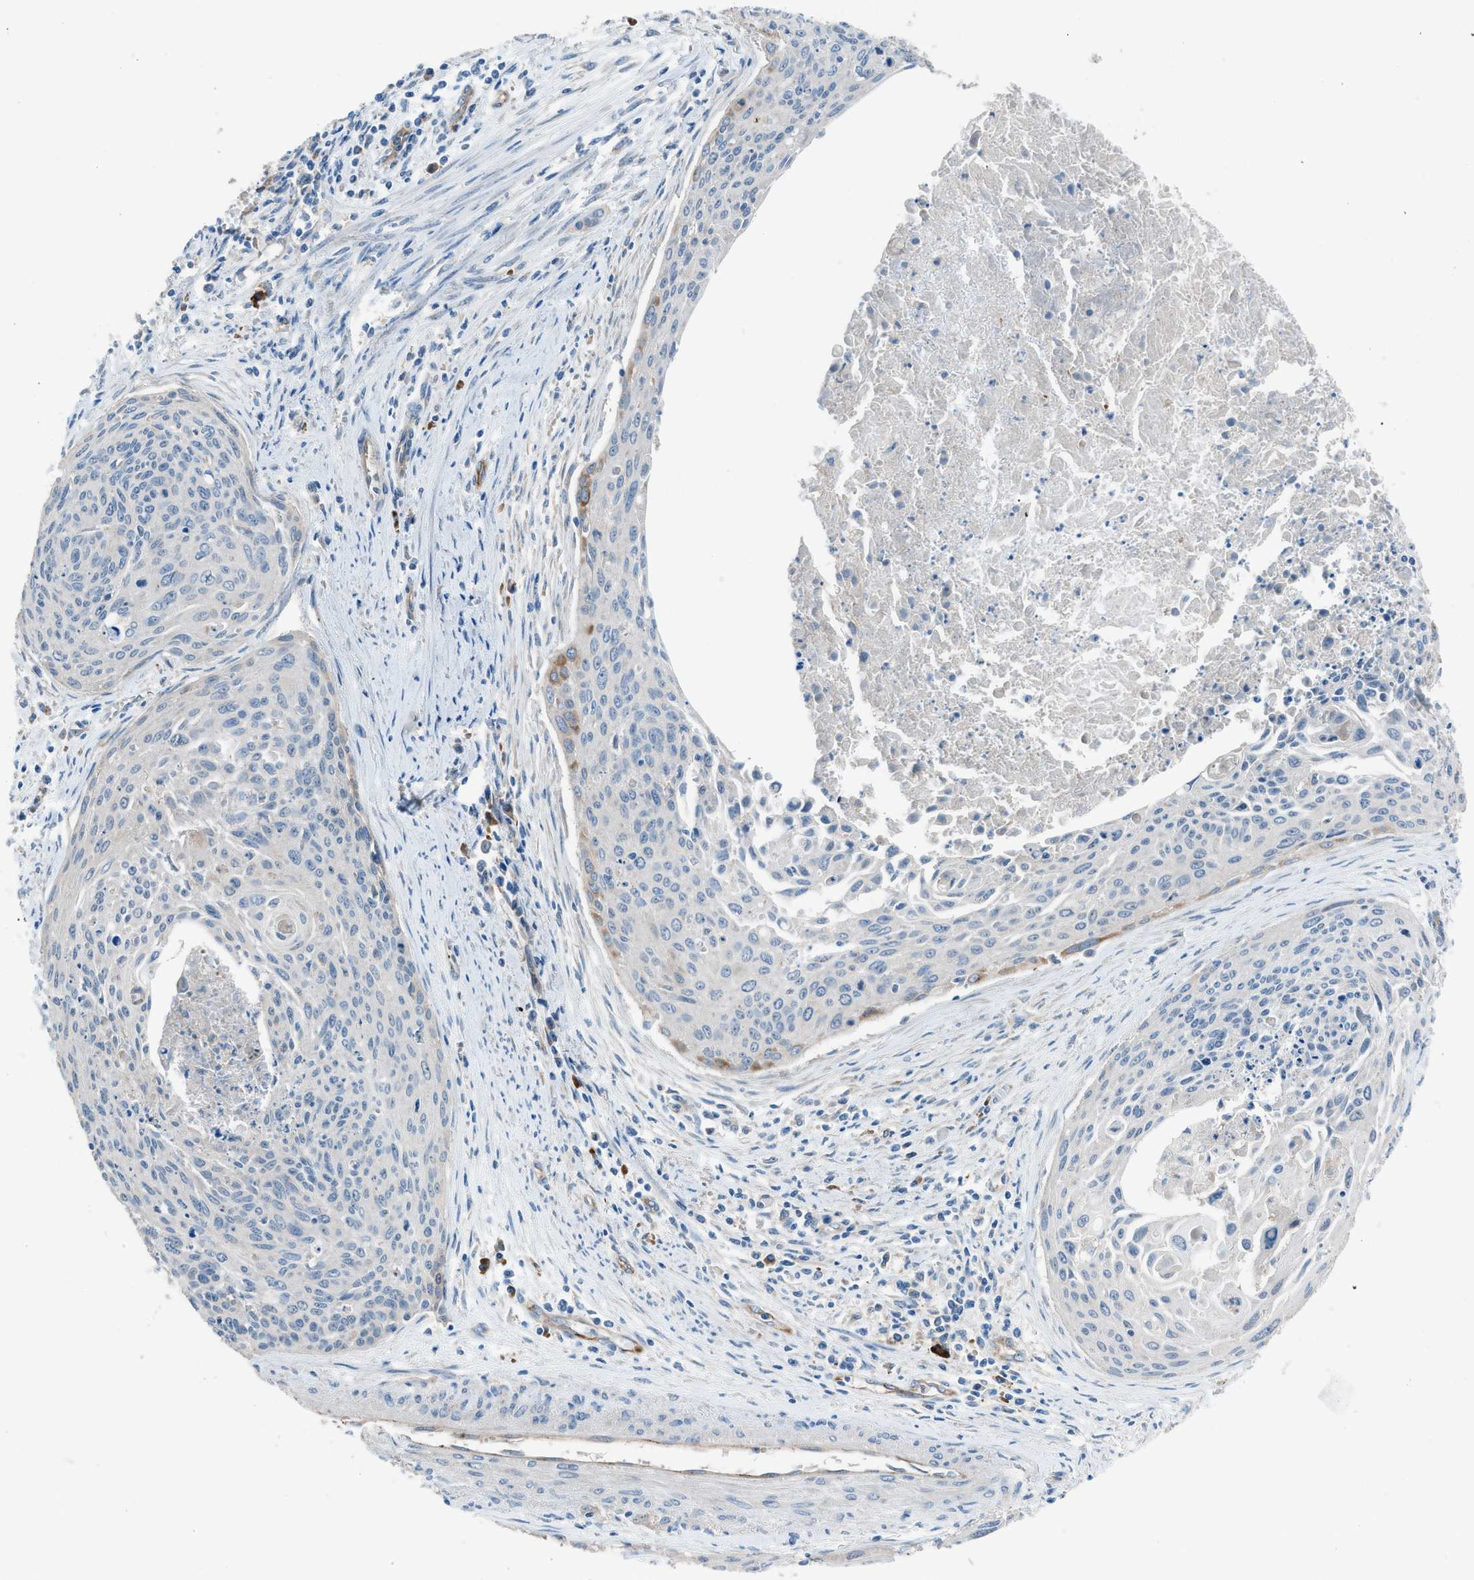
{"staining": {"intensity": "moderate", "quantity": "<25%", "location": "cytoplasmic/membranous"}, "tissue": "cervical cancer", "cell_type": "Tumor cells", "image_type": "cancer", "snomed": [{"axis": "morphology", "description": "Squamous cell carcinoma, NOS"}, {"axis": "topography", "description": "Cervix"}], "caption": "Moderate cytoplasmic/membranous protein staining is seen in about <25% of tumor cells in cervical cancer.", "gene": "HEG1", "patient": {"sex": "female", "age": 55}}